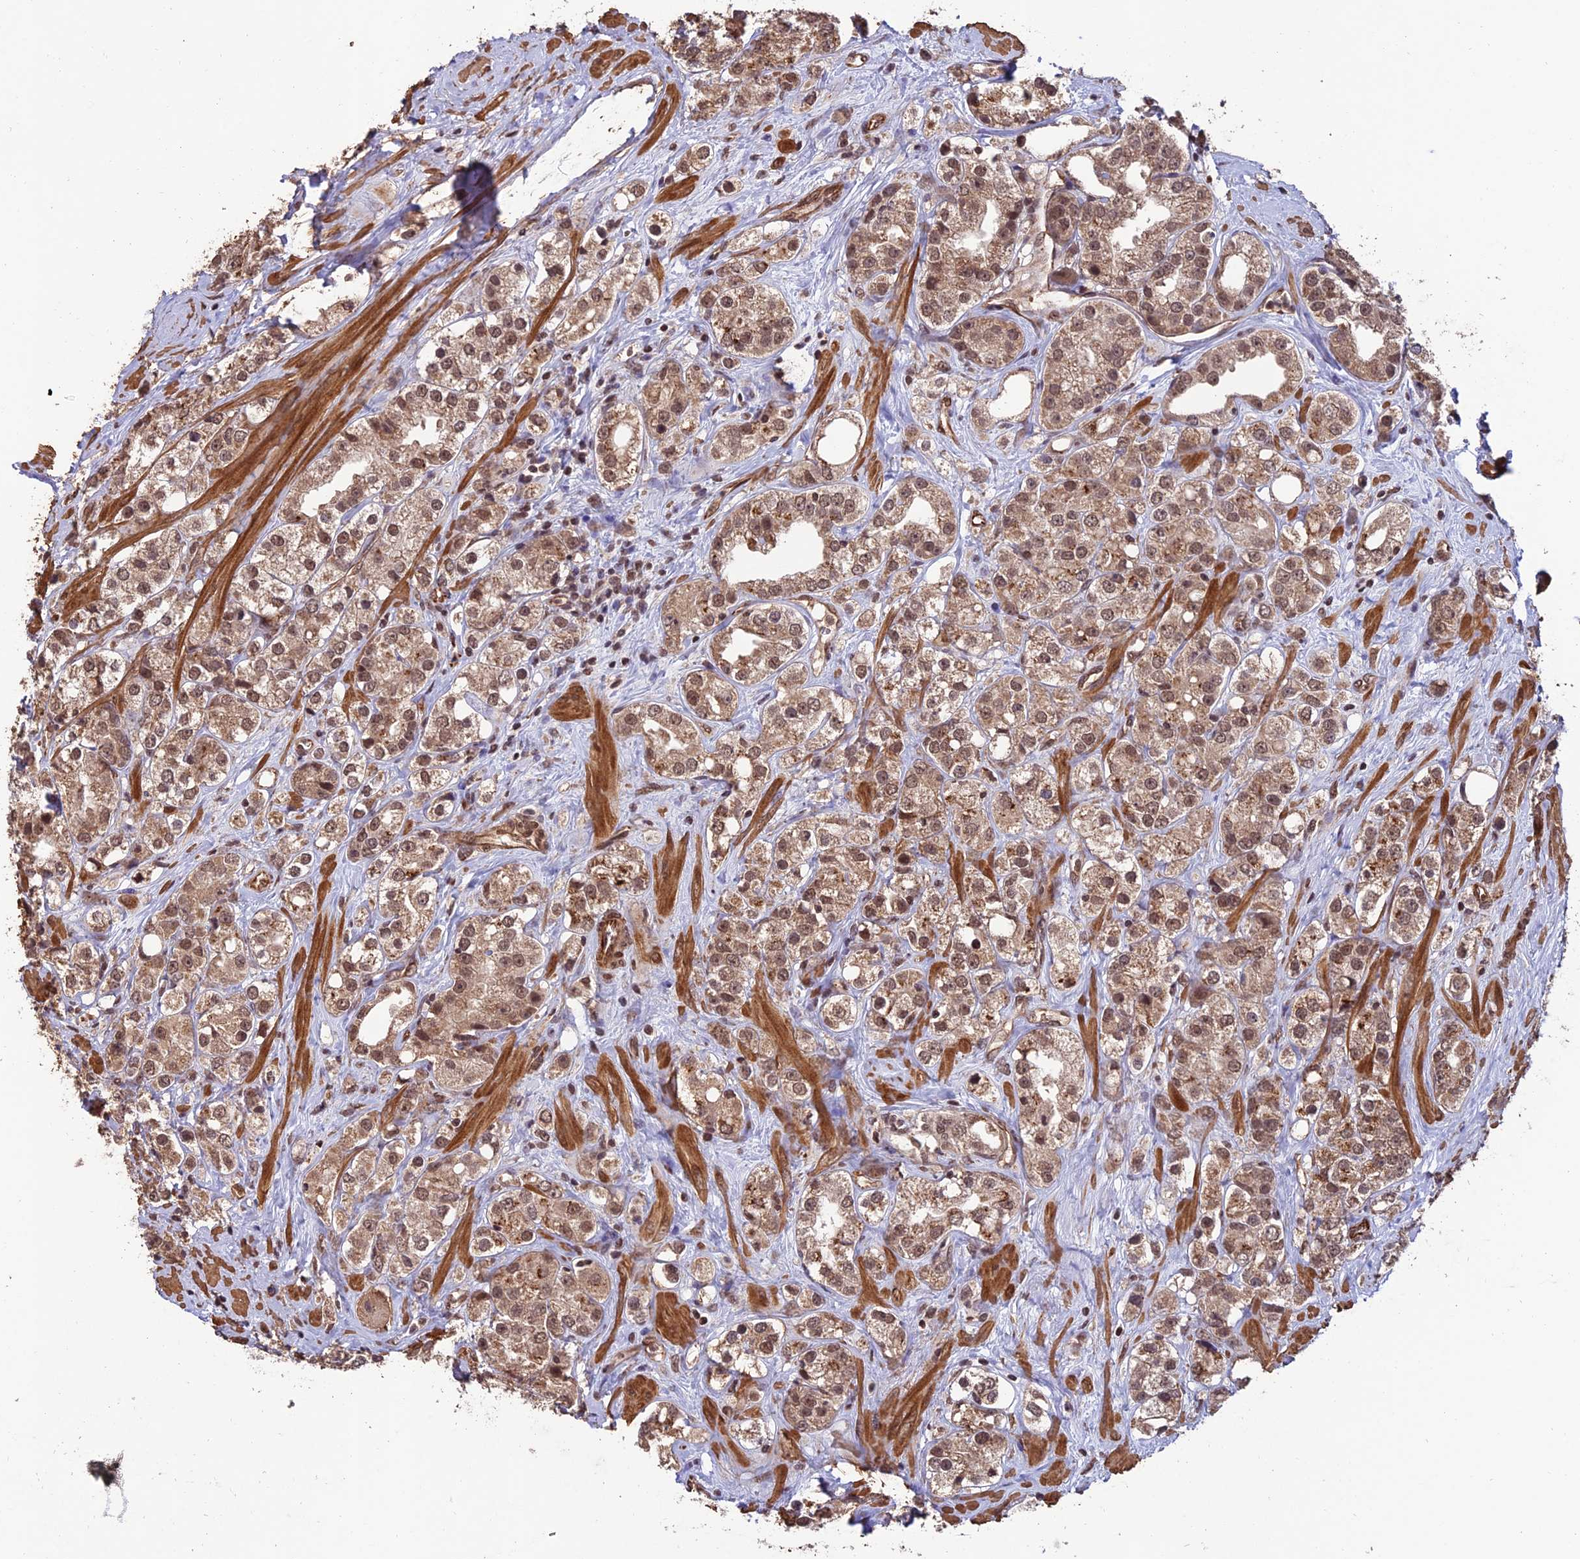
{"staining": {"intensity": "moderate", "quantity": ">75%", "location": "cytoplasmic/membranous,nuclear"}, "tissue": "prostate cancer", "cell_type": "Tumor cells", "image_type": "cancer", "snomed": [{"axis": "morphology", "description": "Adenocarcinoma, NOS"}, {"axis": "topography", "description": "Prostate"}], "caption": "Immunohistochemical staining of human prostate cancer demonstrates medium levels of moderate cytoplasmic/membranous and nuclear protein staining in about >75% of tumor cells. The protein of interest is shown in brown color, while the nuclei are stained blue.", "gene": "CABIN1", "patient": {"sex": "male", "age": 79}}